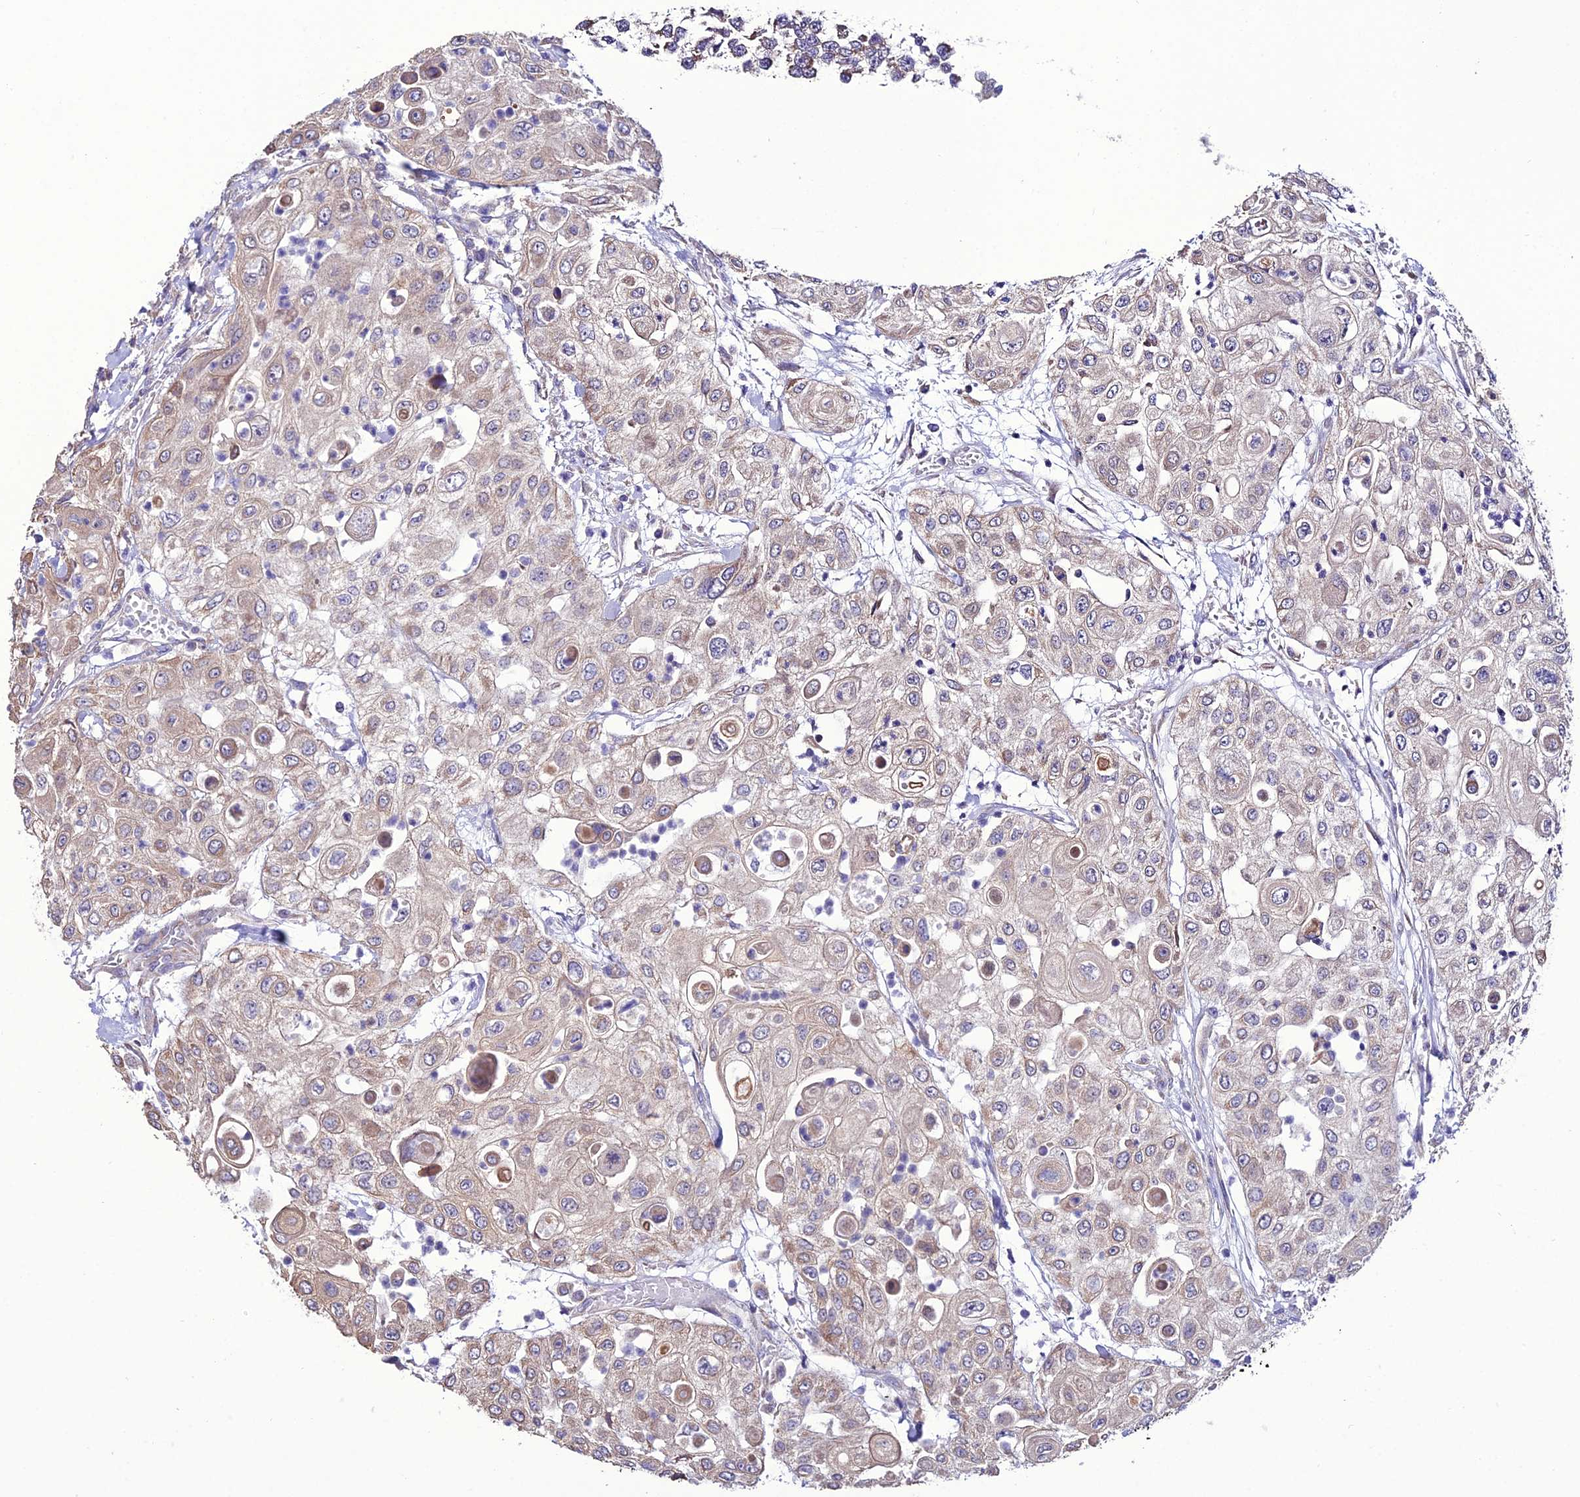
{"staining": {"intensity": "weak", "quantity": "<25%", "location": "cytoplasmic/membranous"}, "tissue": "urothelial cancer", "cell_type": "Tumor cells", "image_type": "cancer", "snomed": [{"axis": "morphology", "description": "Urothelial carcinoma, High grade"}, {"axis": "topography", "description": "Urinary bladder"}], "caption": "IHC image of human high-grade urothelial carcinoma stained for a protein (brown), which displays no staining in tumor cells.", "gene": "HOGA1", "patient": {"sex": "female", "age": 79}}